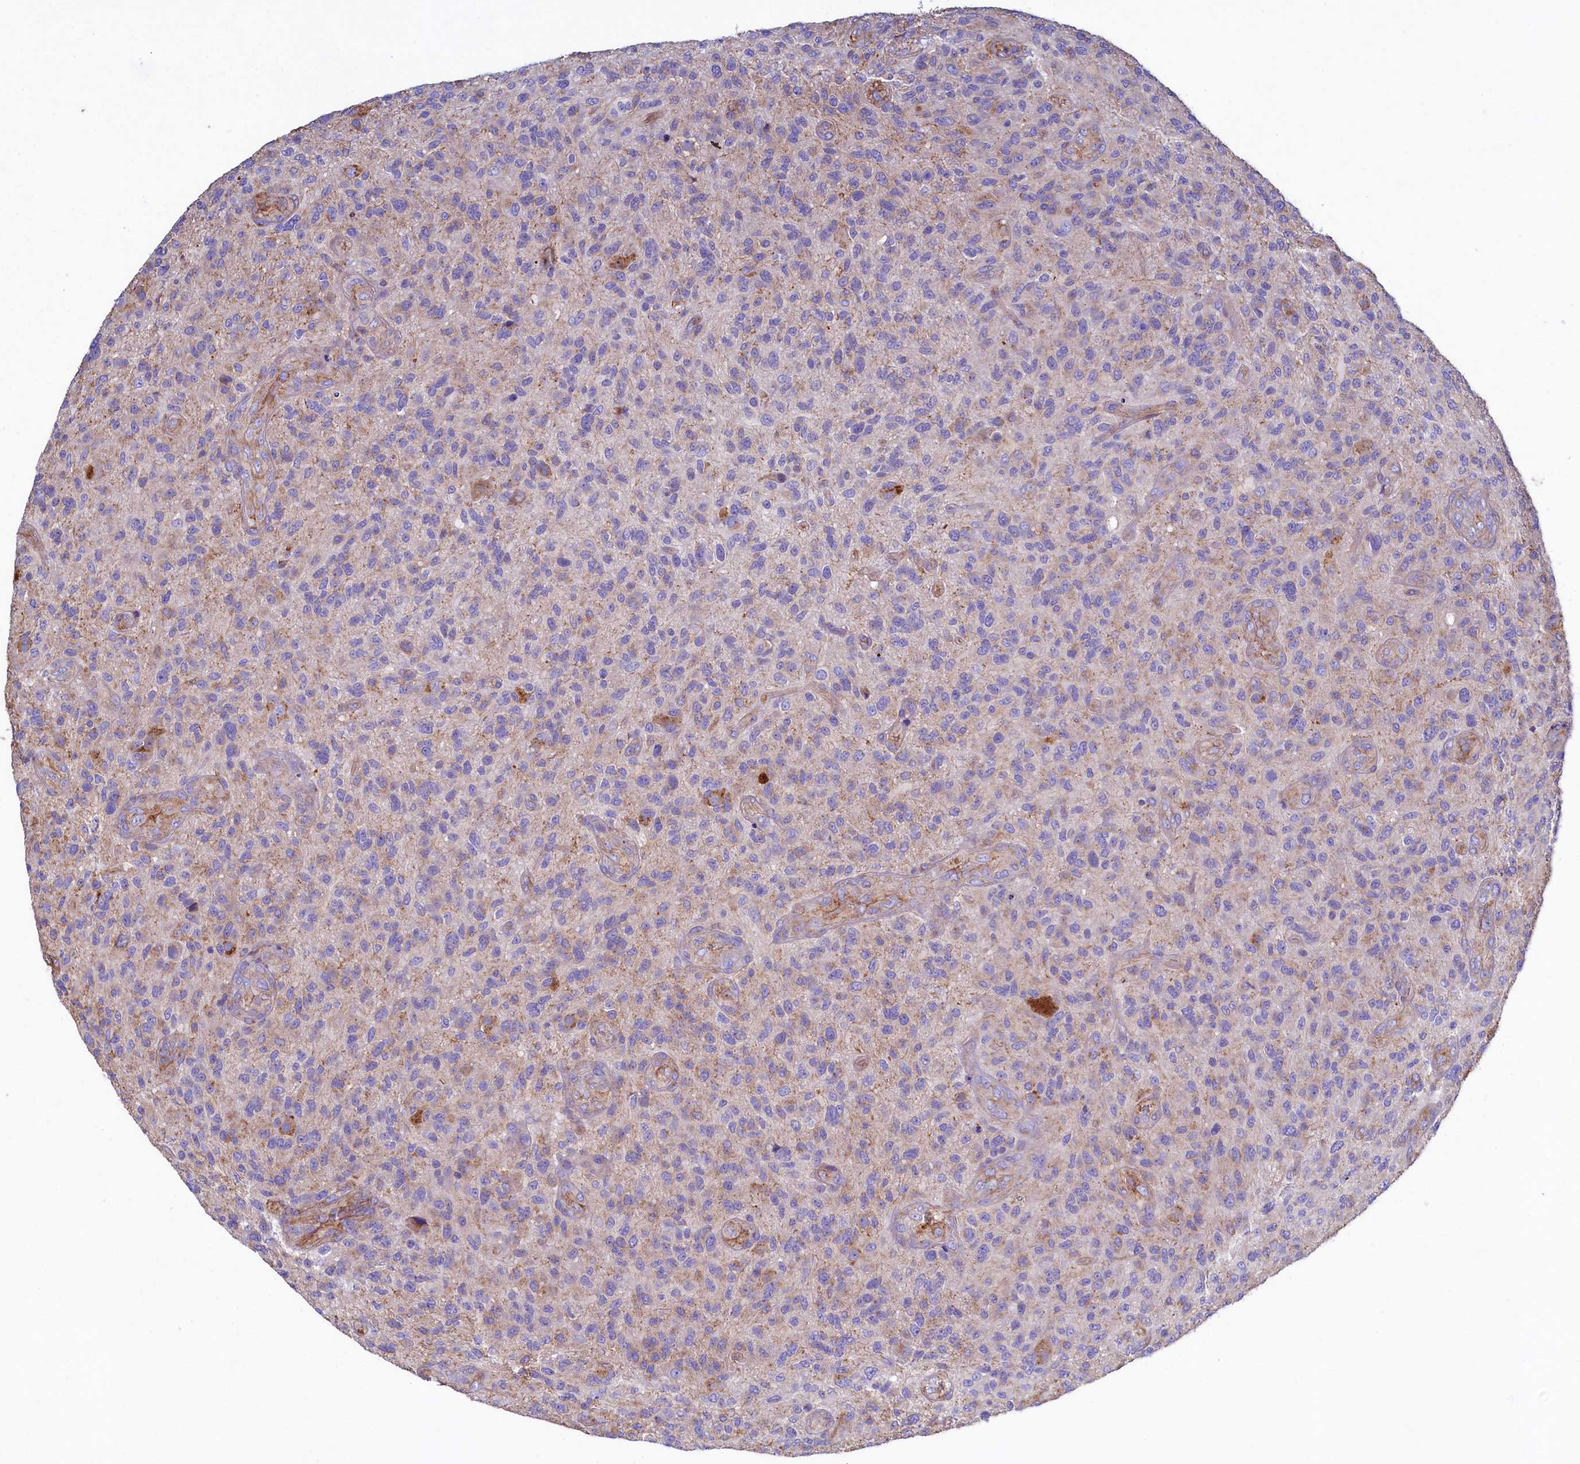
{"staining": {"intensity": "weak", "quantity": "<25%", "location": "cytoplasmic/membranous"}, "tissue": "glioma", "cell_type": "Tumor cells", "image_type": "cancer", "snomed": [{"axis": "morphology", "description": "Glioma, malignant, High grade"}, {"axis": "topography", "description": "Brain"}], "caption": "A histopathology image of human high-grade glioma (malignant) is negative for staining in tumor cells.", "gene": "GPR21", "patient": {"sex": "male", "age": 47}}